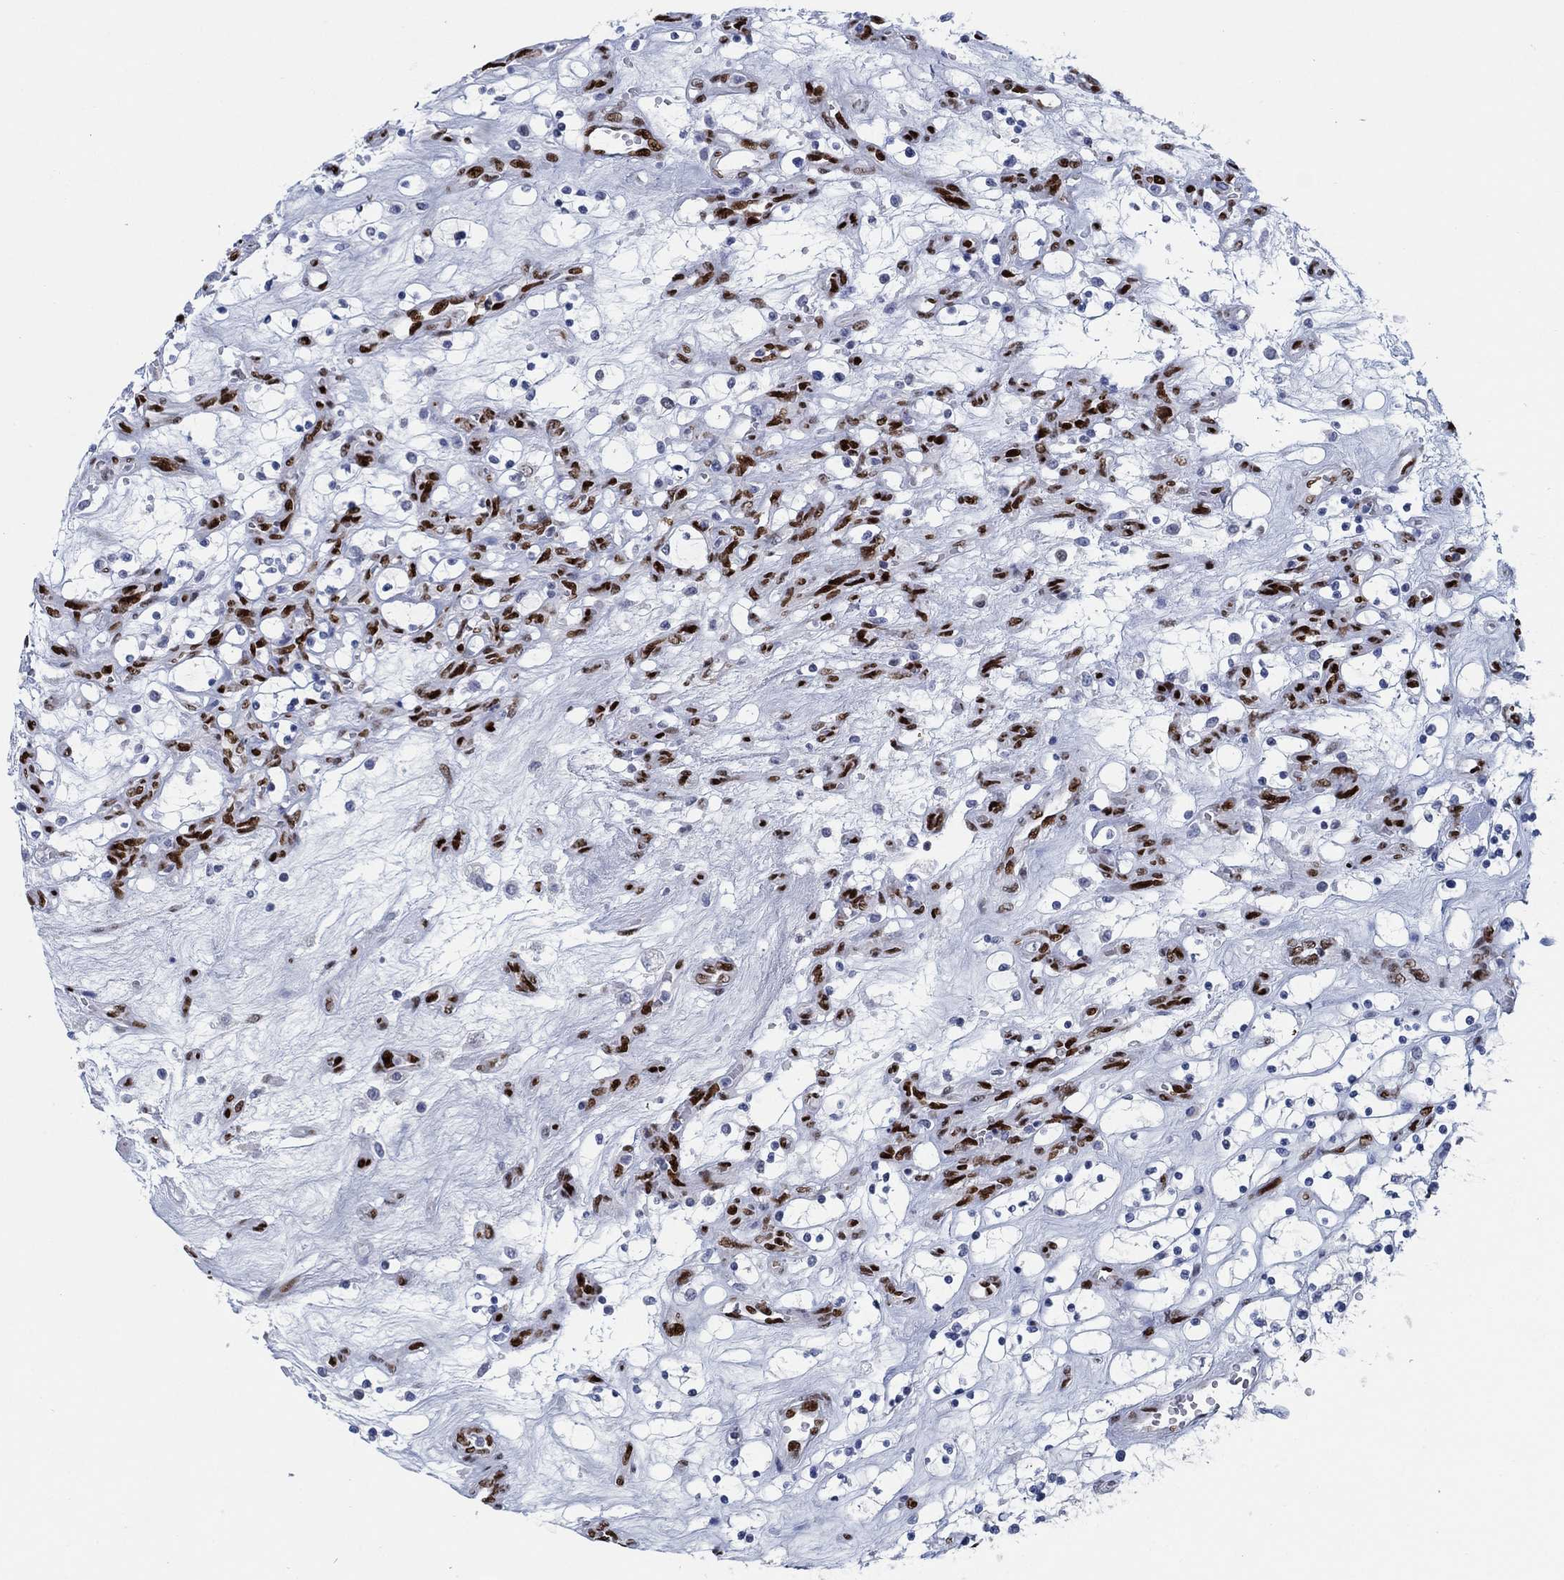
{"staining": {"intensity": "negative", "quantity": "none", "location": "none"}, "tissue": "renal cancer", "cell_type": "Tumor cells", "image_type": "cancer", "snomed": [{"axis": "morphology", "description": "Adenocarcinoma, NOS"}, {"axis": "topography", "description": "Kidney"}], "caption": "Immunohistochemistry (IHC) of adenocarcinoma (renal) shows no staining in tumor cells.", "gene": "ZEB1", "patient": {"sex": "female", "age": 69}}